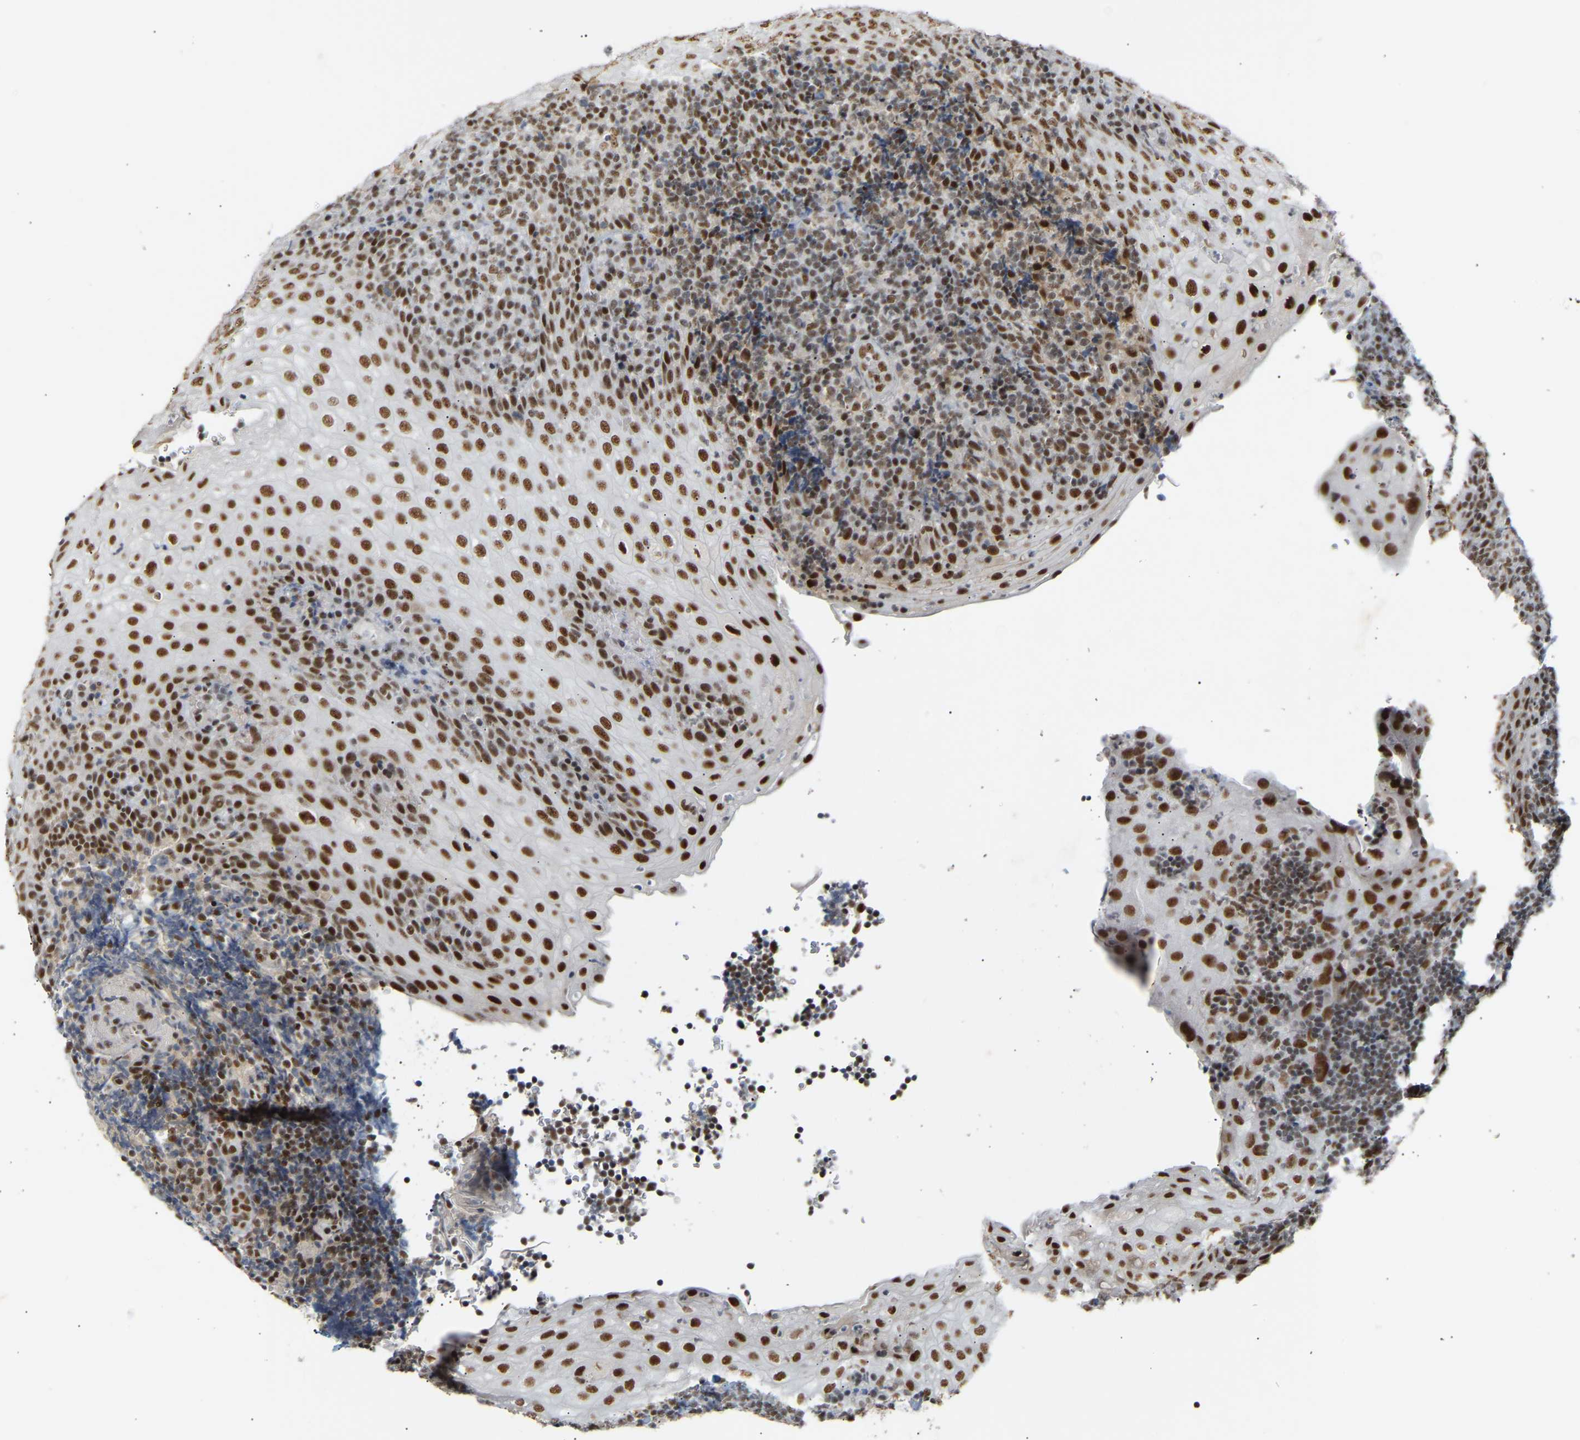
{"staining": {"intensity": "weak", "quantity": "25%-75%", "location": "nuclear"}, "tissue": "tonsil", "cell_type": "Germinal center cells", "image_type": "normal", "snomed": [{"axis": "morphology", "description": "Normal tissue, NOS"}, {"axis": "topography", "description": "Tonsil"}], "caption": "IHC of unremarkable tonsil exhibits low levels of weak nuclear expression in about 25%-75% of germinal center cells.", "gene": "NELFB", "patient": {"sex": "male", "age": 37}}